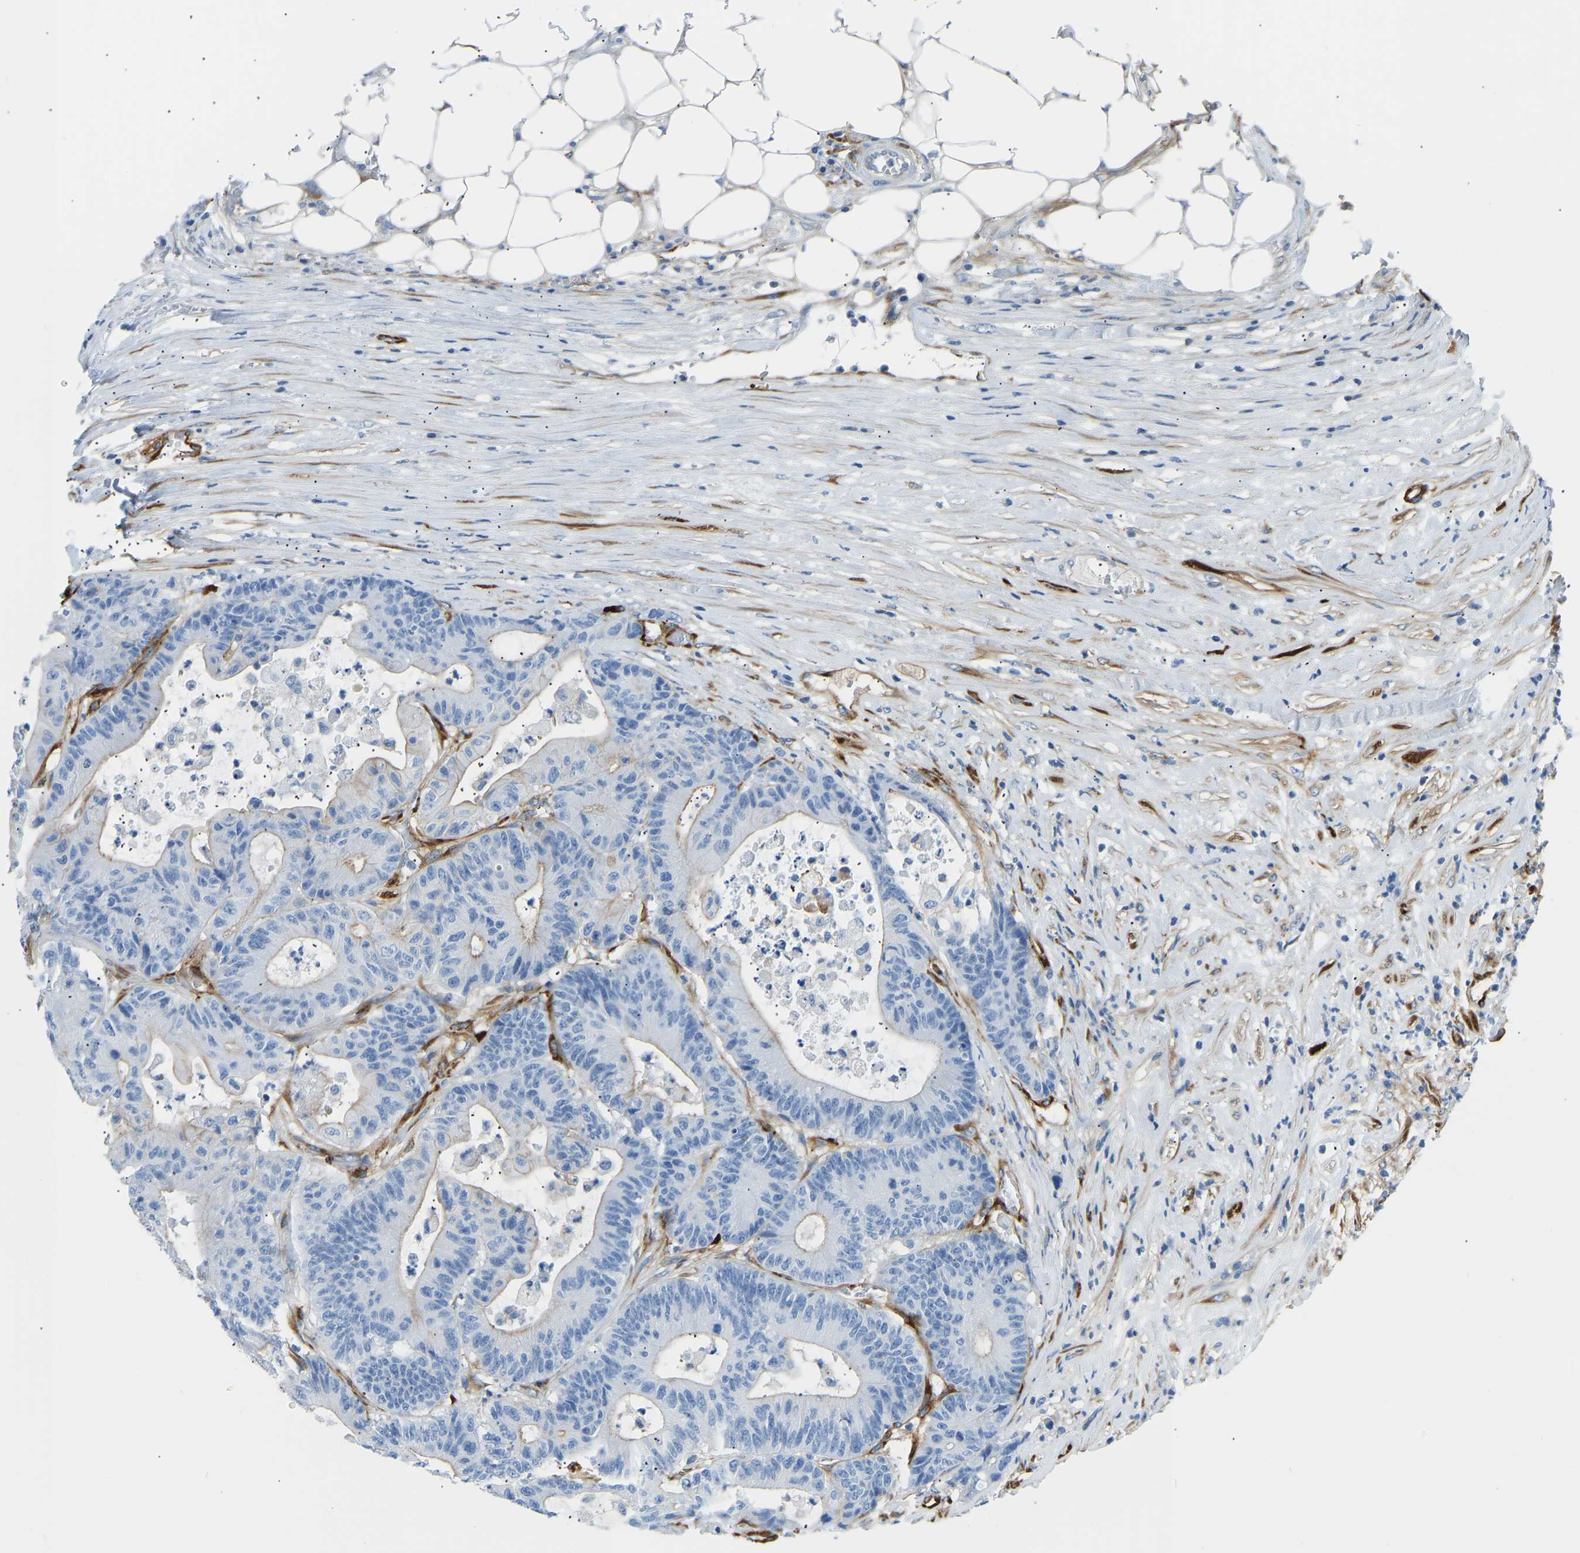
{"staining": {"intensity": "moderate", "quantity": "<25%", "location": "cytoplasmic/membranous"}, "tissue": "colorectal cancer", "cell_type": "Tumor cells", "image_type": "cancer", "snomed": [{"axis": "morphology", "description": "Adenocarcinoma, NOS"}, {"axis": "topography", "description": "Colon"}], "caption": "Moderate cytoplasmic/membranous protein positivity is identified in about <25% of tumor cells in colorectal cancer. Ihc stains the protein in brown and the nuclei are stained blue.", "gene": "COL15A1", "patient": {"sex": "female", "age": 84}}